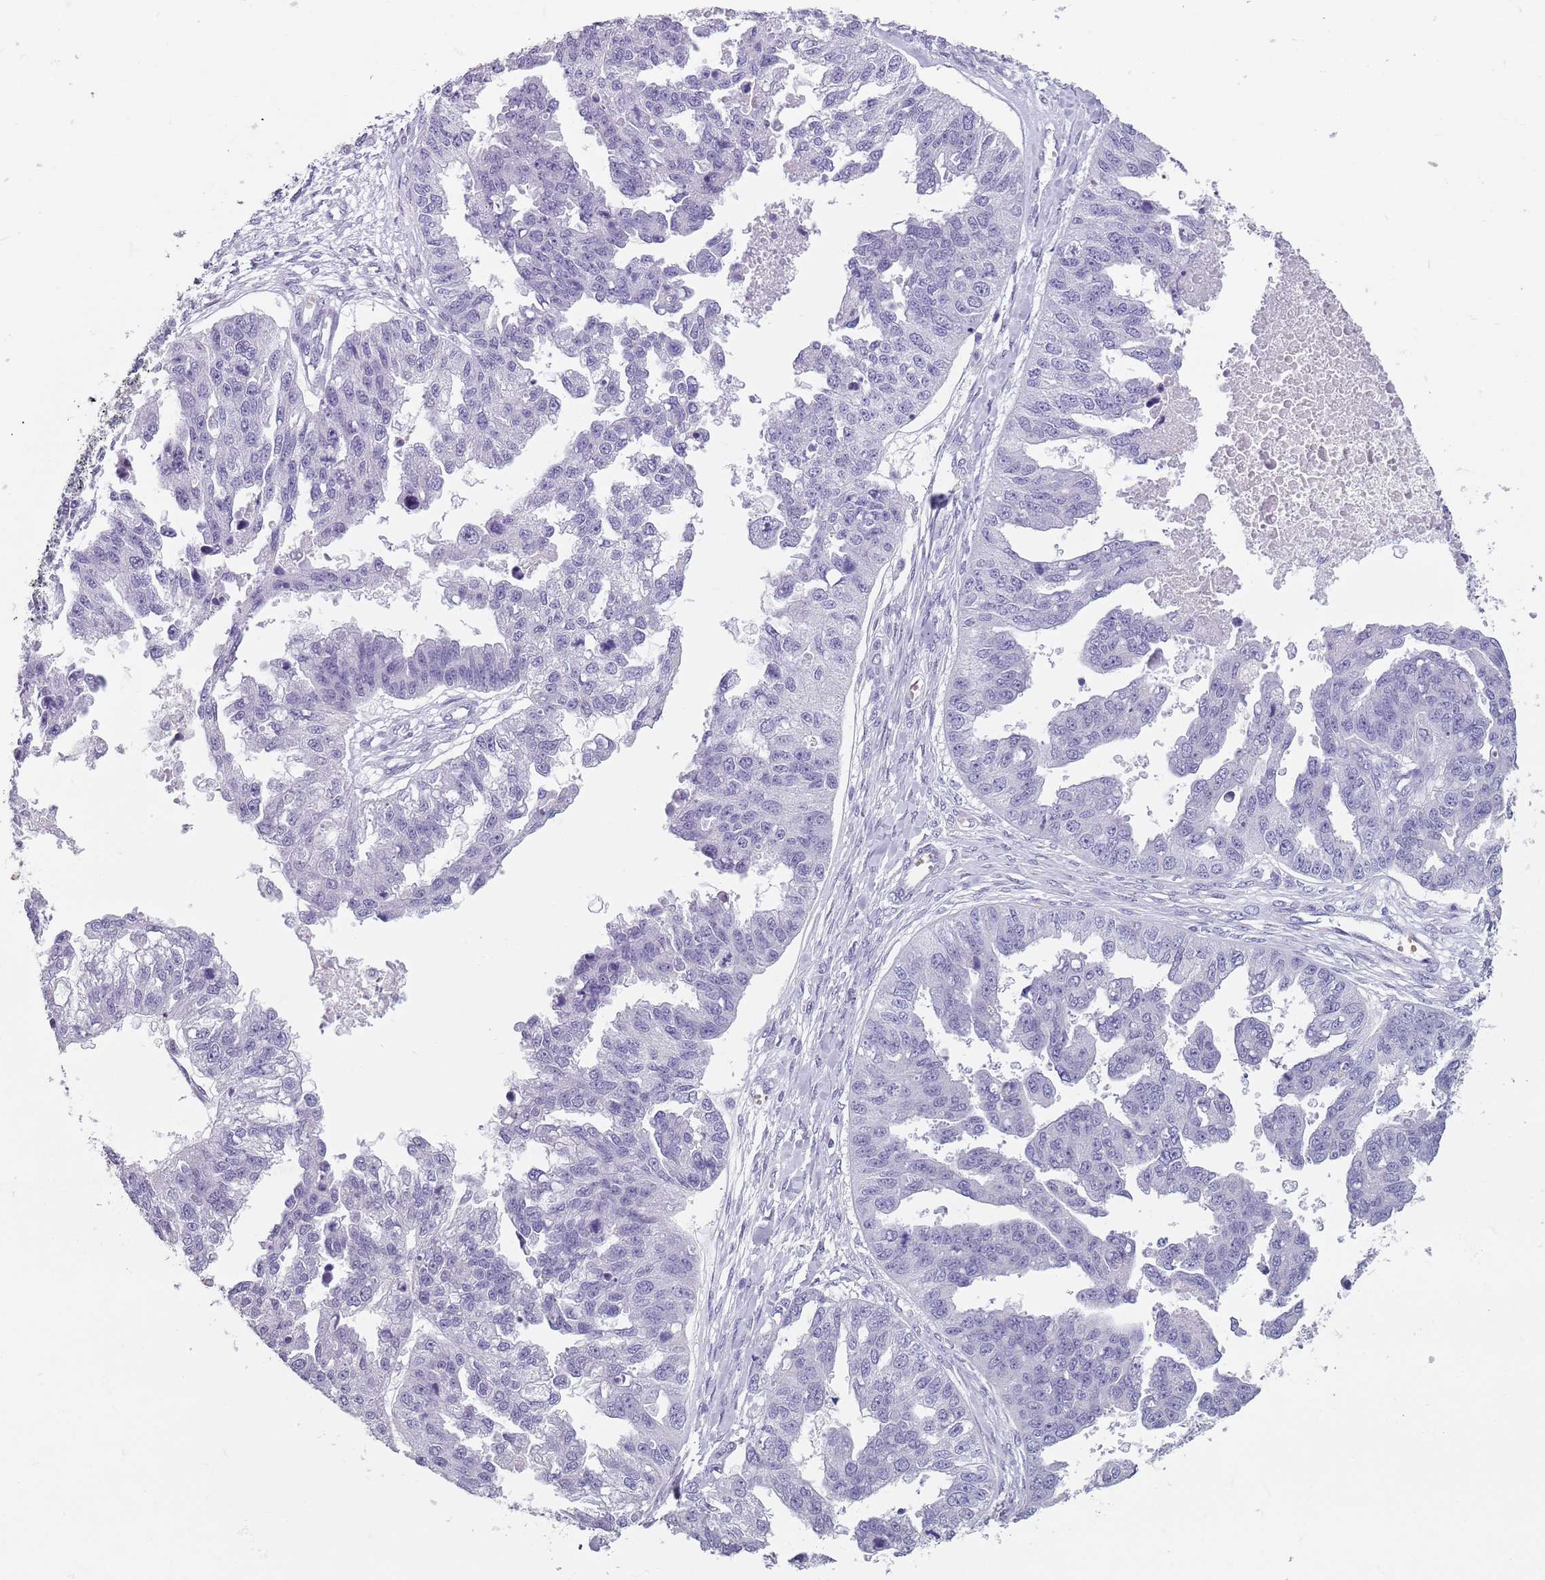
{"staining": {"intensity": "negative", "quantity": "none", "location": "none"}, "tissue": "ovarian cancer", "cell_type": "Tumor cells", "image_type": "cancer", "snomed": [{"axis": "morphology", "description": "Cystadenocarcinoma, serous, NOS"}, {"axis": "topography", "description": "Ovary"}], "caption": "An immunohistochemistry micrograph of ovarian serous cystadenocarcinoma is shown. There is no staining in tumor cells of ovarian serous cystadenocarcinoma.", "gene": "SPESP1", "patient": {"sex": "female", "age": 58}}